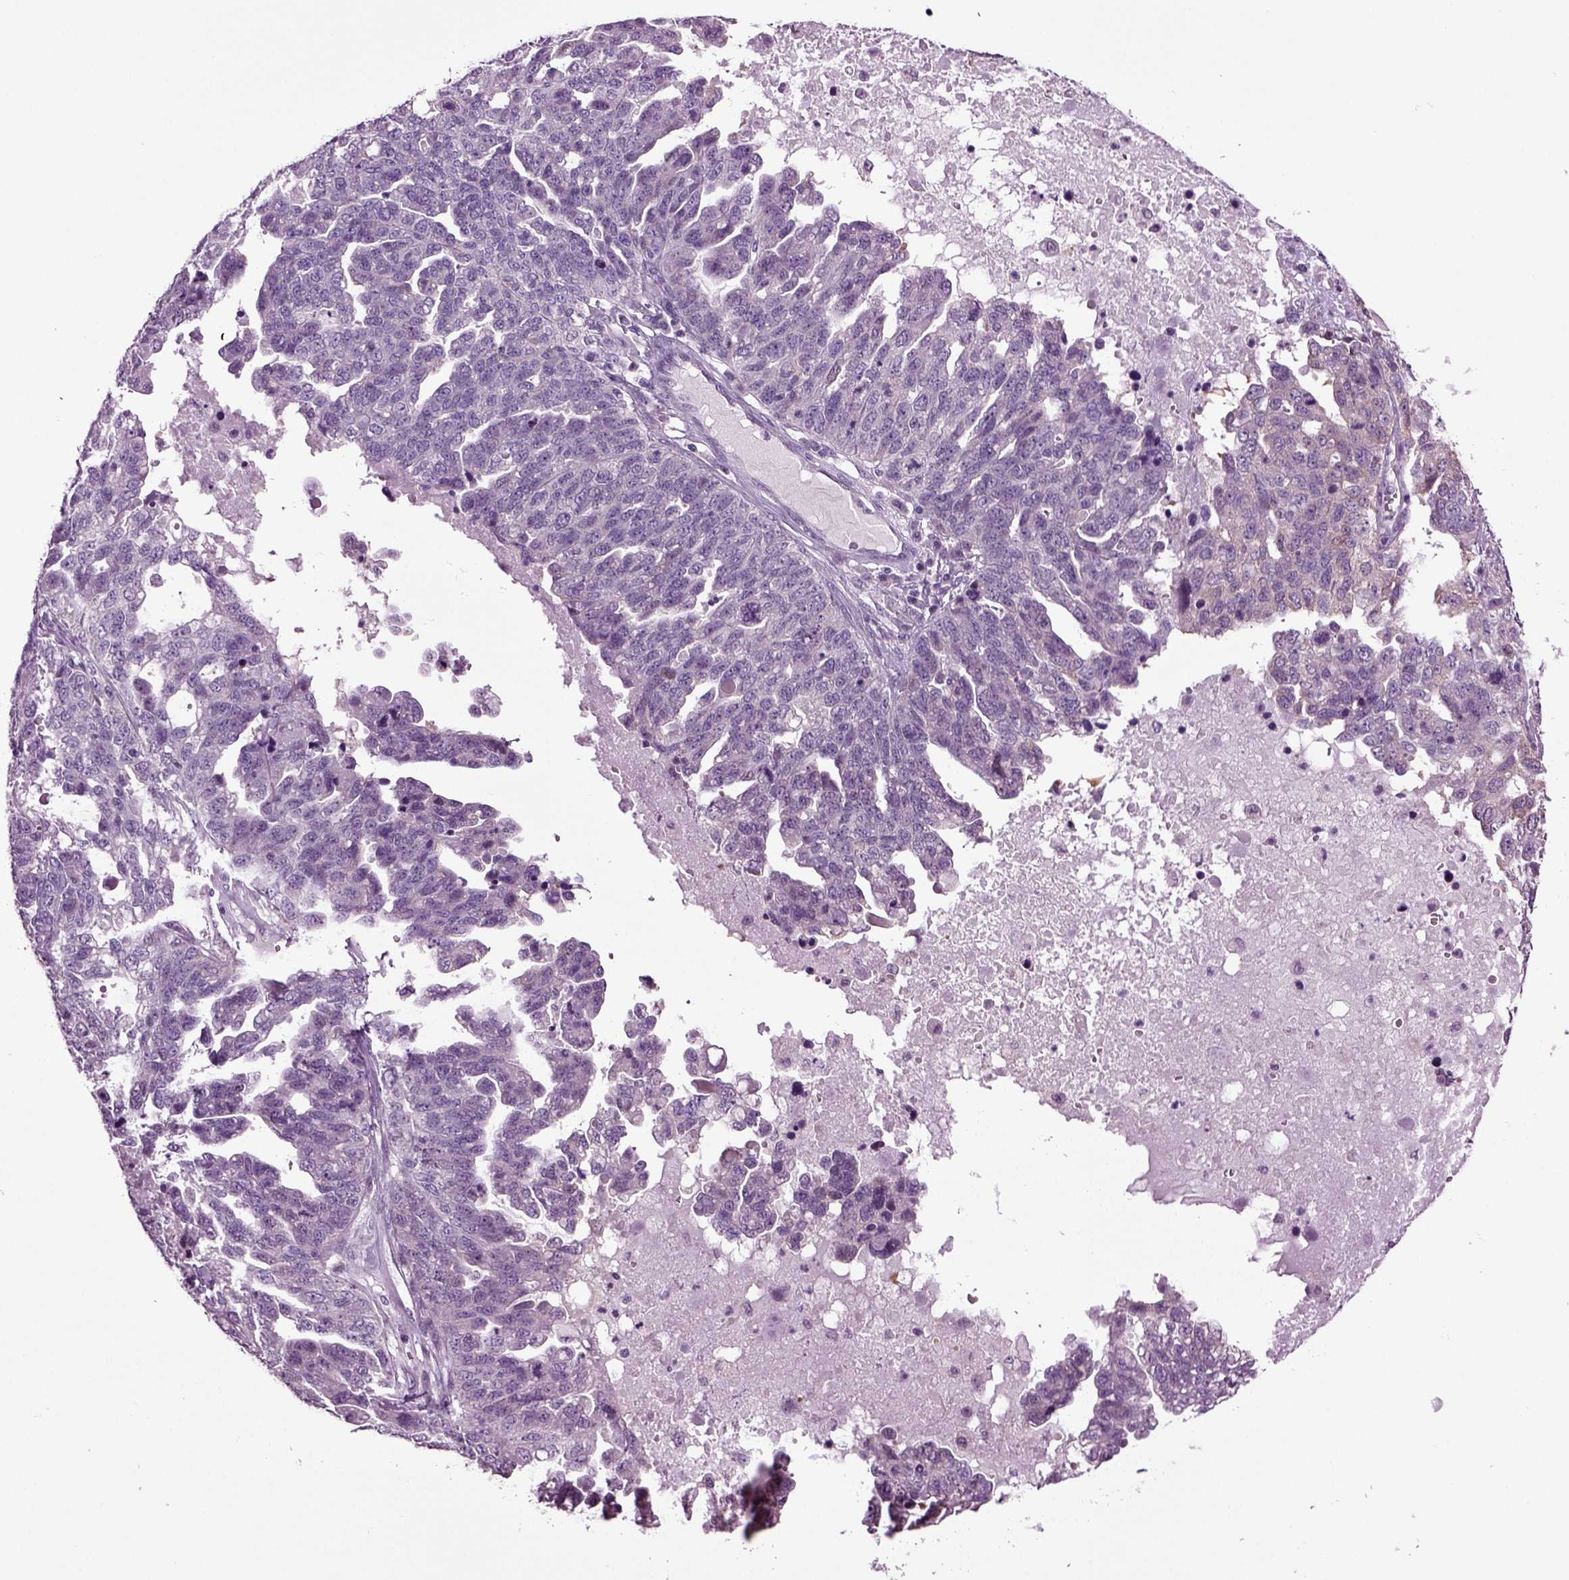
{"staining": {"intensity": "negative", "quantity": "none", "location": "none"}, "tissue": "ovarian cancer", "cell_type": "Tumor cells", "image_type": "cancer", "snomed": [{"axis": "morphology", "description": "Cystadenocarcinoma, serous, NOS"}, {"axis": "topography", "description": "Ovary"}], "caption": "This image is of ovarian serous cystadenocarcinoma stained with IHC to label a protein in brown with the nuclei are counter-stained blue. There is no expression in tumor cells.", "gene": "PLCH2", "patient": {"sex": "female", "age": 71}}